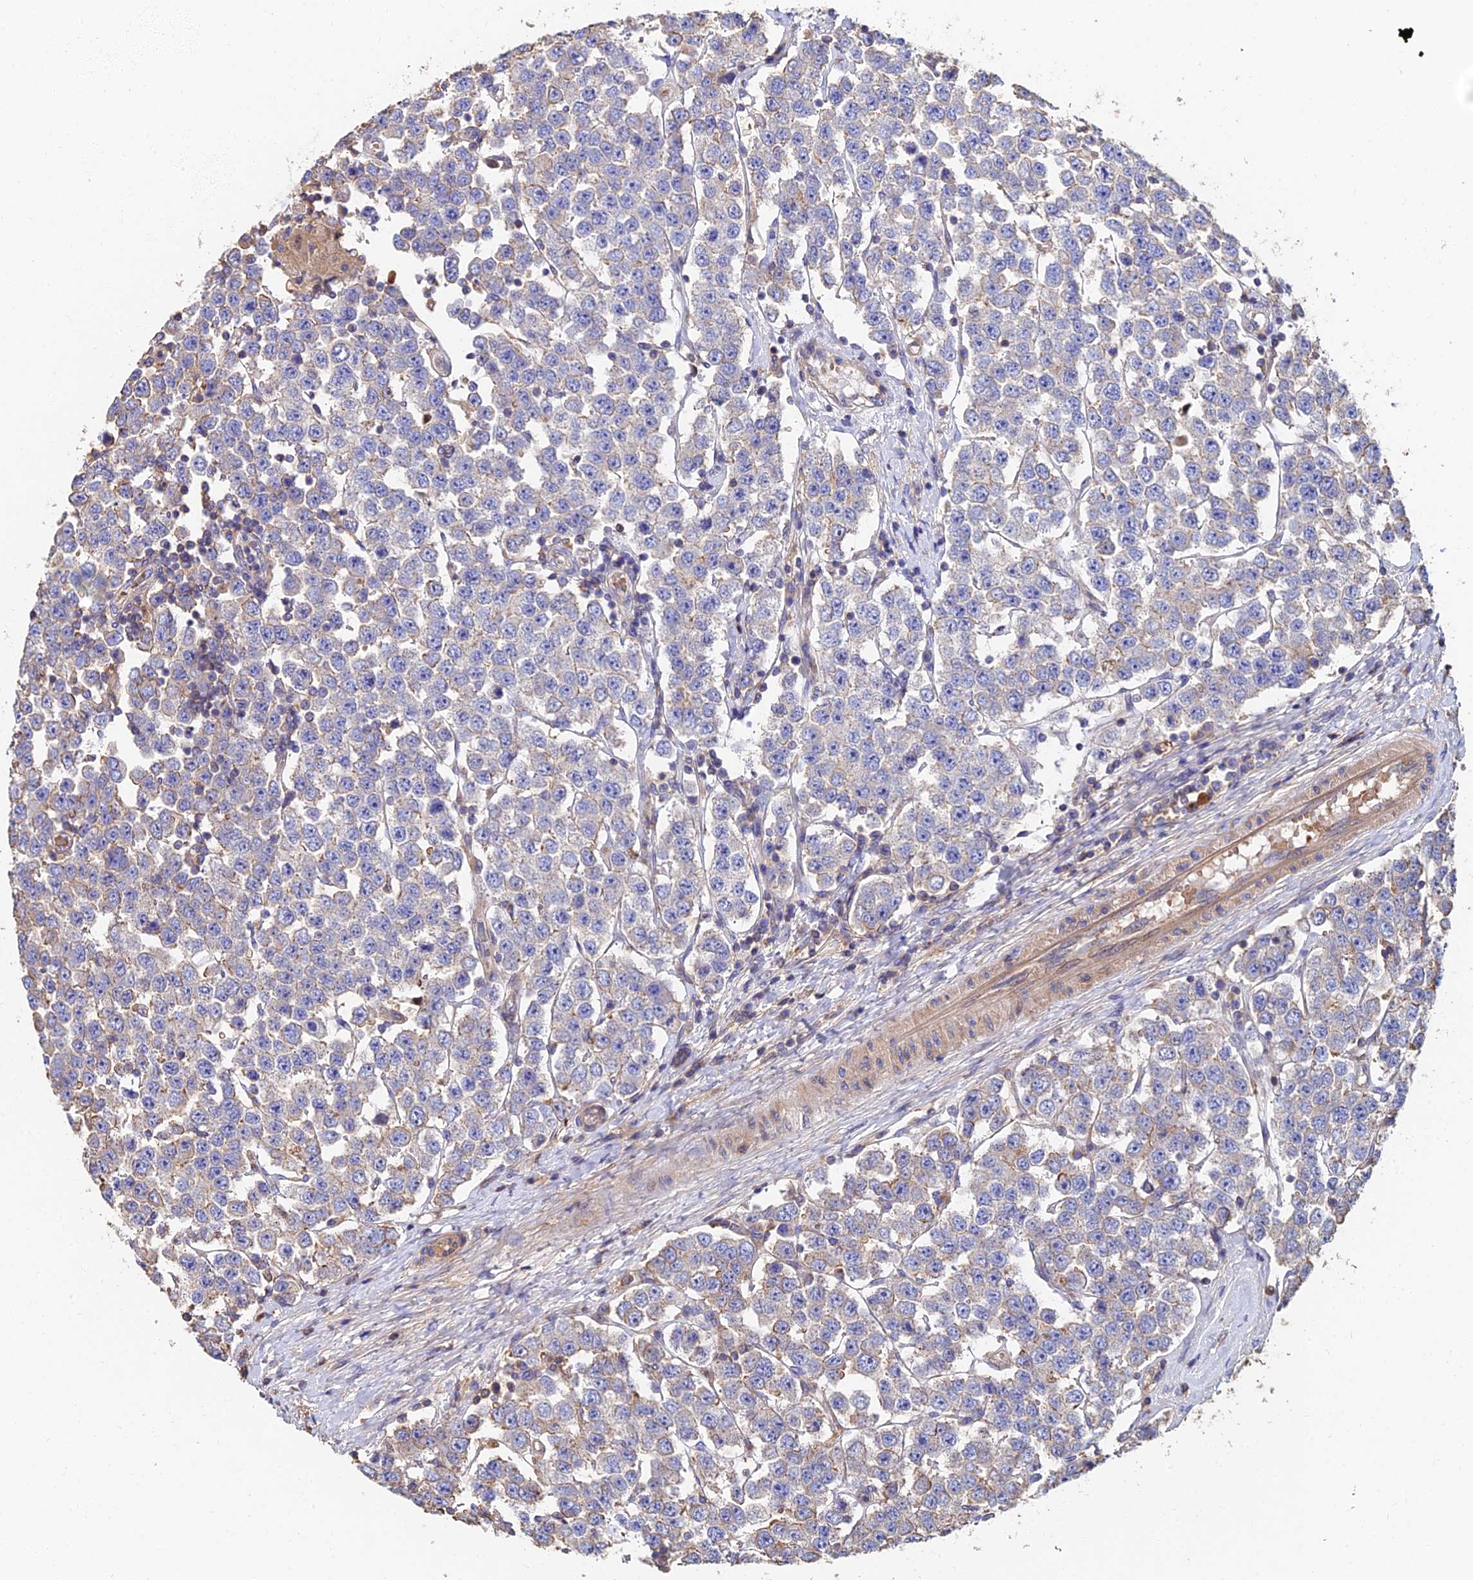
{"staining": {"intensity": "weak", "quantity": "<25%", "location": "cytoplasmic/membranous"}, "tissue": "testis cancer", "cell_type": "Tumor cells", "image_type": "cancer", "snomed": [{"axis": "morphology", "description": "Seminoma, NOS"}, {"axis": "topography", "description": "Testis"}], "caption": "Testis seminoma was stained to show a protein in brown. There is no significant staining in tumor cells.", "gene": "EXT1", "patient": {"sex": "male", "age": 28}}